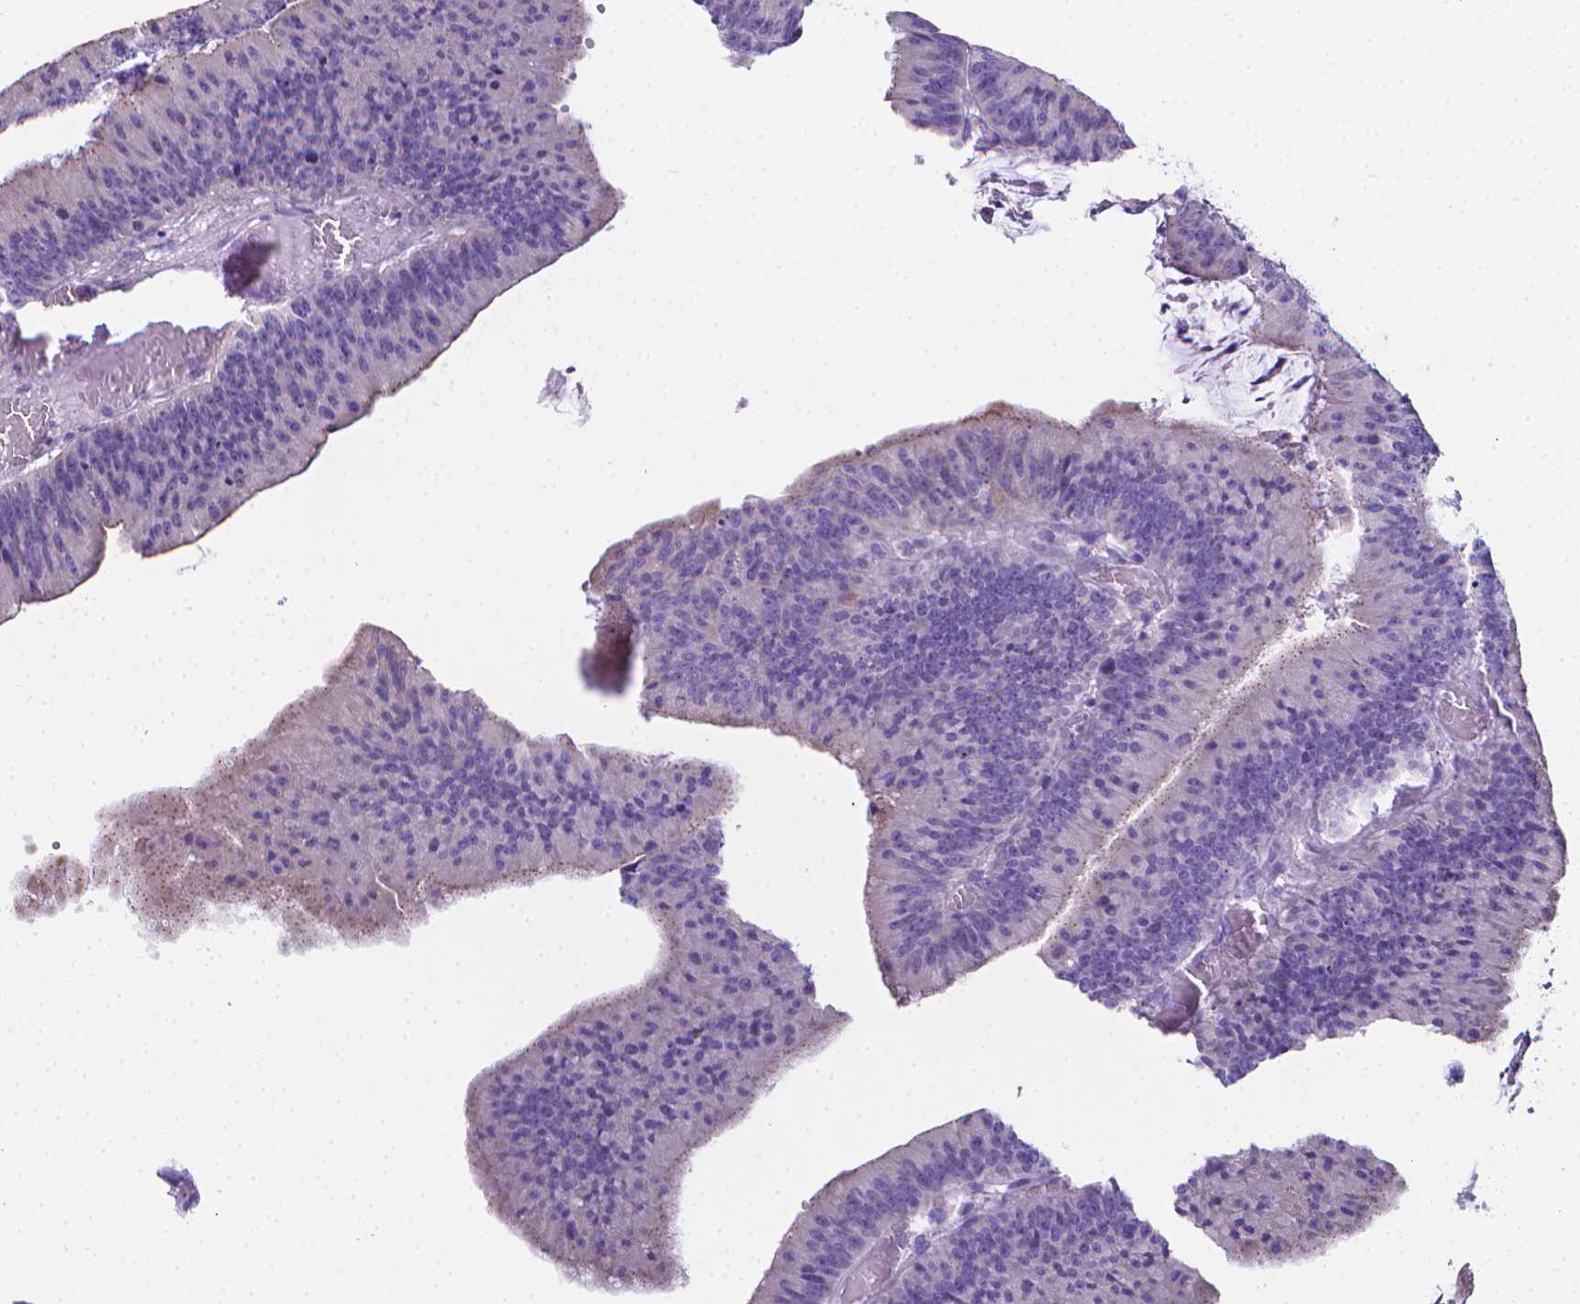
{"staining": {"intensity": "negative", "quantity": "none", "location": "none"}, "tissue": "colorectal cancer", "cell_type": "Tumor cells", "image_type": "cancer", "snomed": [{"axis": "morphology", "description": "Adenocarcinoma, NOS"}, {"axis": "topography", "description": "Colon"}], "caption": "Colorectal cancer was stained to show a protein in brown. There is no significant positivity in tumor cells.", "gene": "LRRC73", "patient": {"sex": "female", "age": 78}}